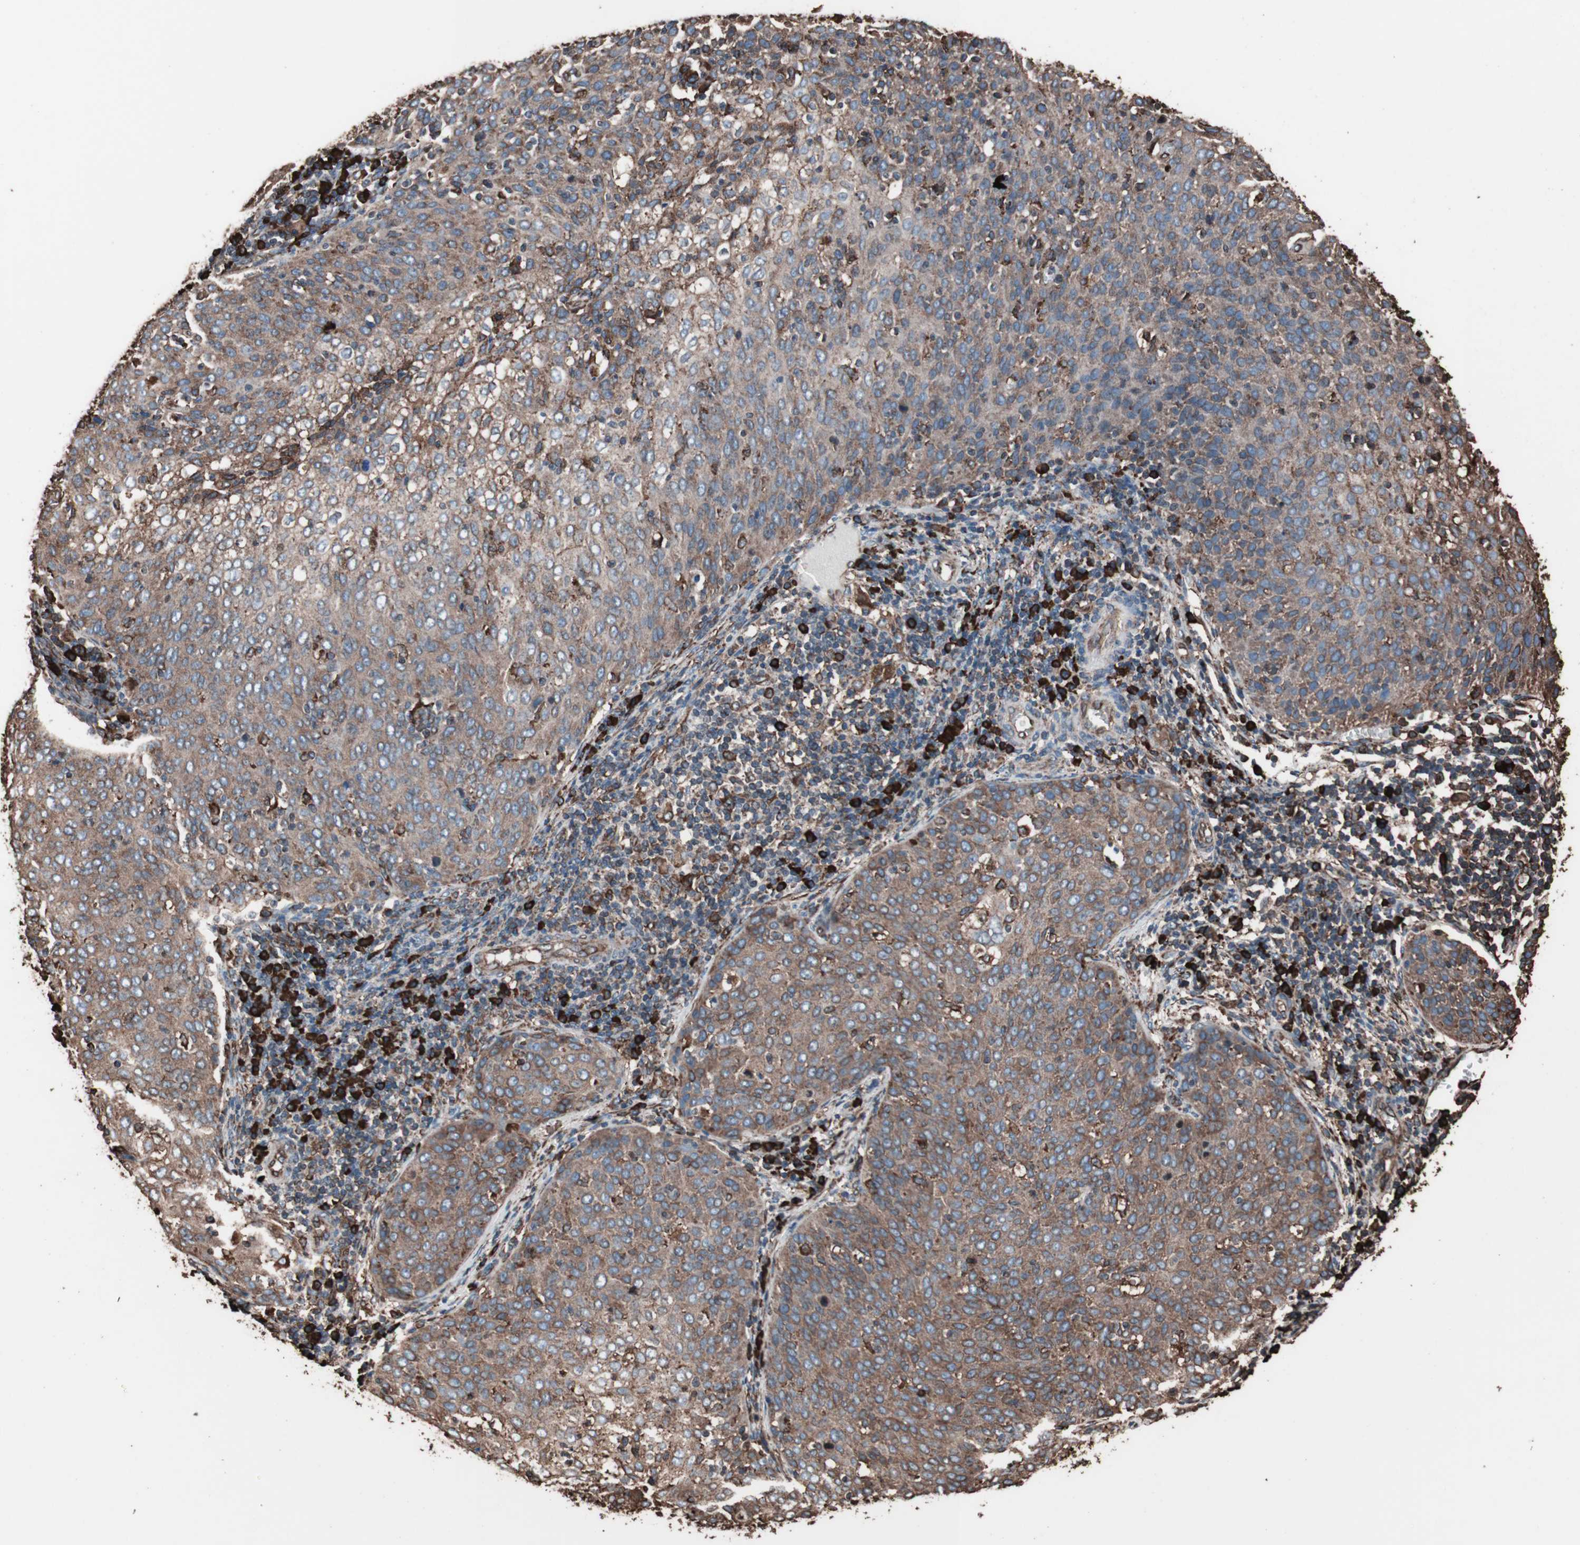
{"staining": {"intensity": "moderate", "quantity": ">75%", "location": "cytoplasmic/membranous"}, "tissue": "cervical cancer", "cell_type": "Tumor cells", "image_type": "cancer", "snomed": [{"axis": "morphology", "description": "Squamous cell carcinoma, NOS"}, {"axis": "topography", "description": "Cervix"}], "caption": "Human cervical cancer stained with a protein marker shows moderate staining in tumor cells.", "gene": "HSP90B1", "patient": {"sex": "female", "age": 38}}